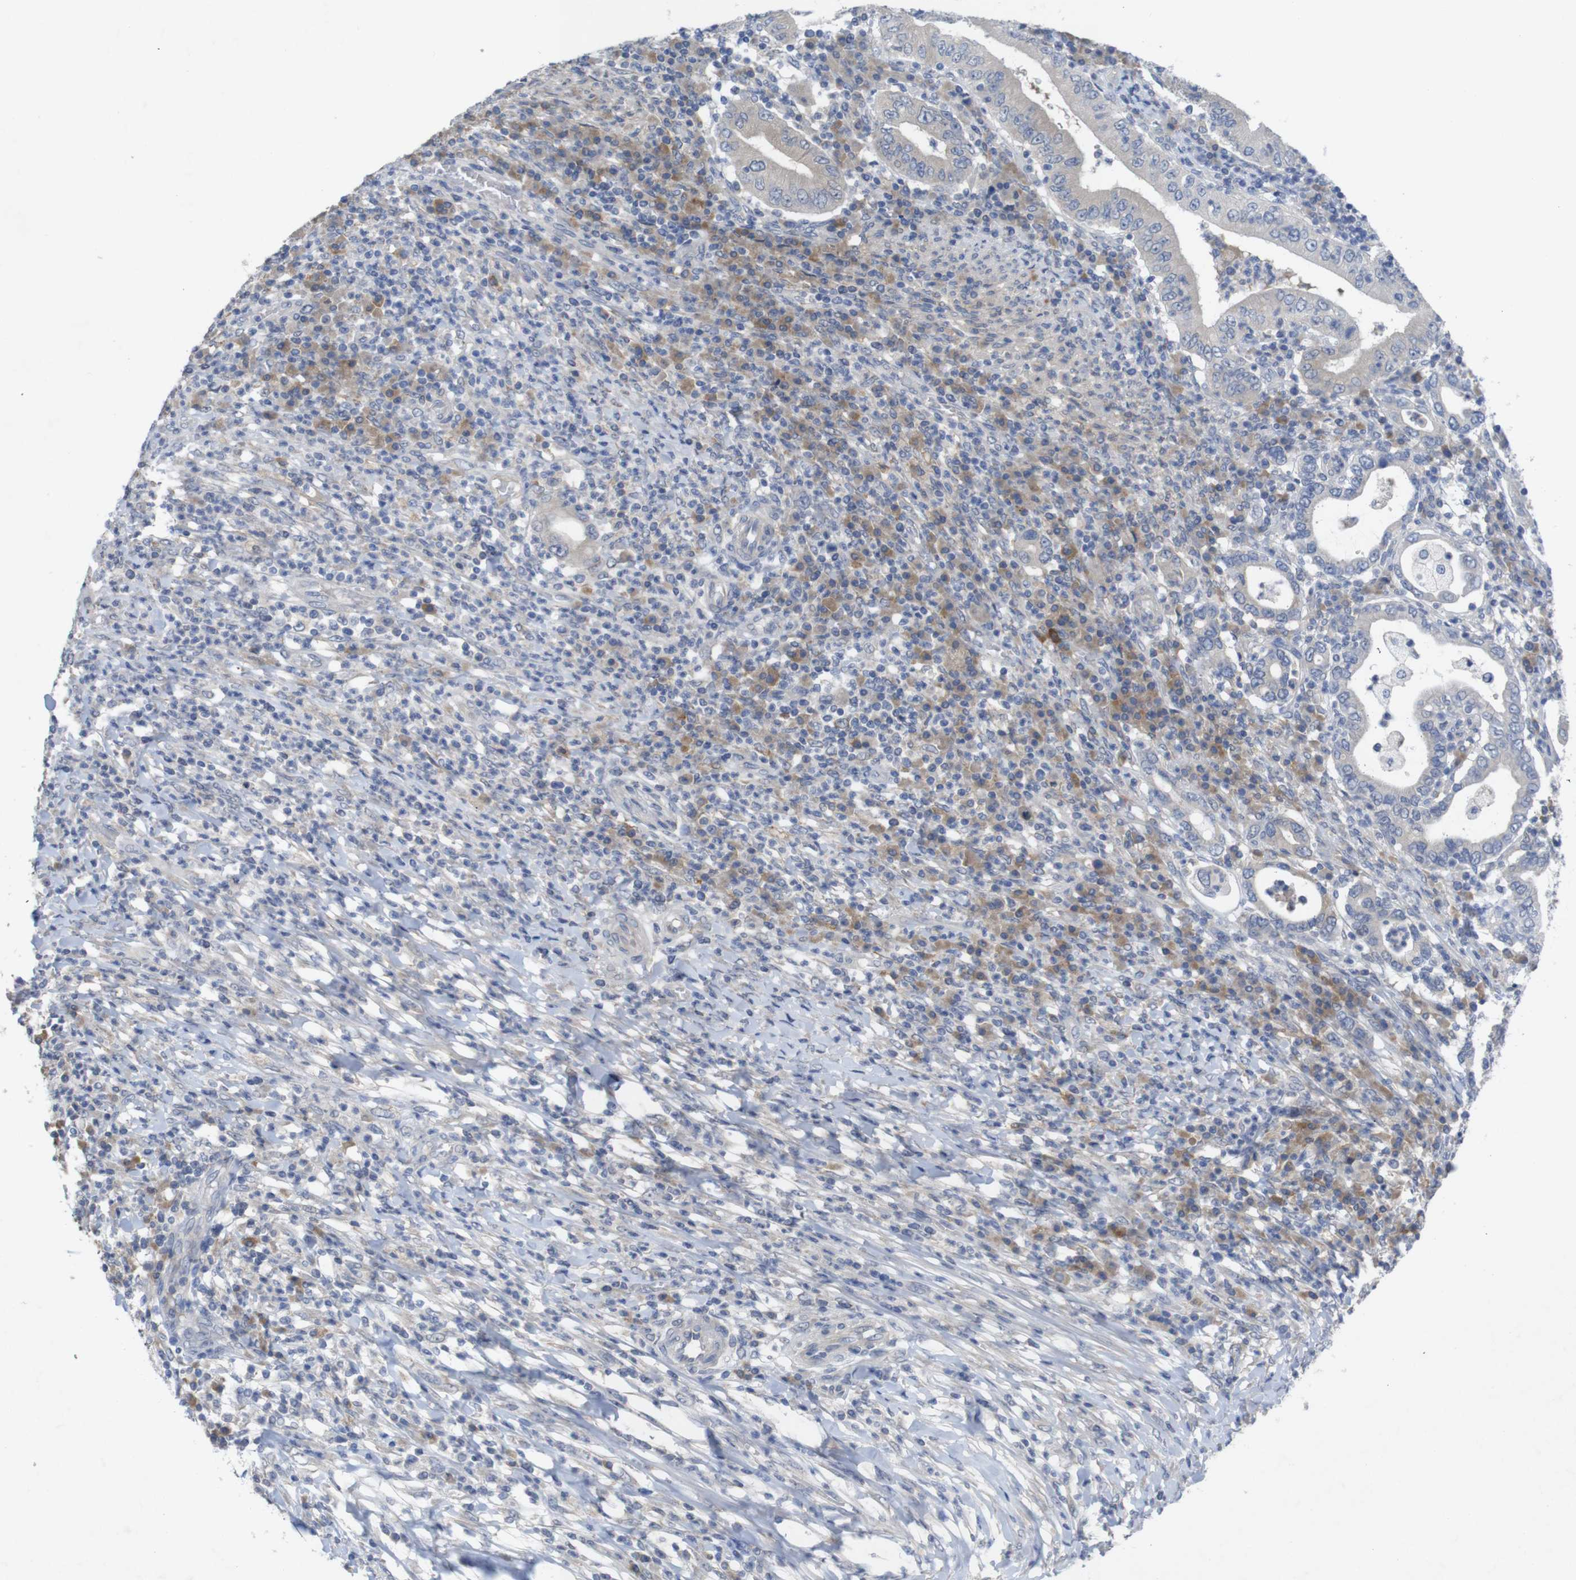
{"staining": {"intensity": "negative", "quantity": "none", "location": "none"}, "tissue": "stomach cancer", "cell_type": "Tumor cells", "image_type": "cancer", "snomed": [{"axis": "morphology", "description": "Normal tissue, NOS"}, {"axis": "morphology", "description": "Adenocarcinoma, NOS"}, {"axis": "topography", "description": "Esophagus"}, {"axis": "topography", "description": "Stomach, upper"}, {"axis": "topography", "description": "Peripheral nerve tissue"}], "caption": "The histopathology image reveals no significant positivity in tumor cells of stomach cancer.", "gene": "BCAR3", "patient": {"sex": "male", "age": 62}}